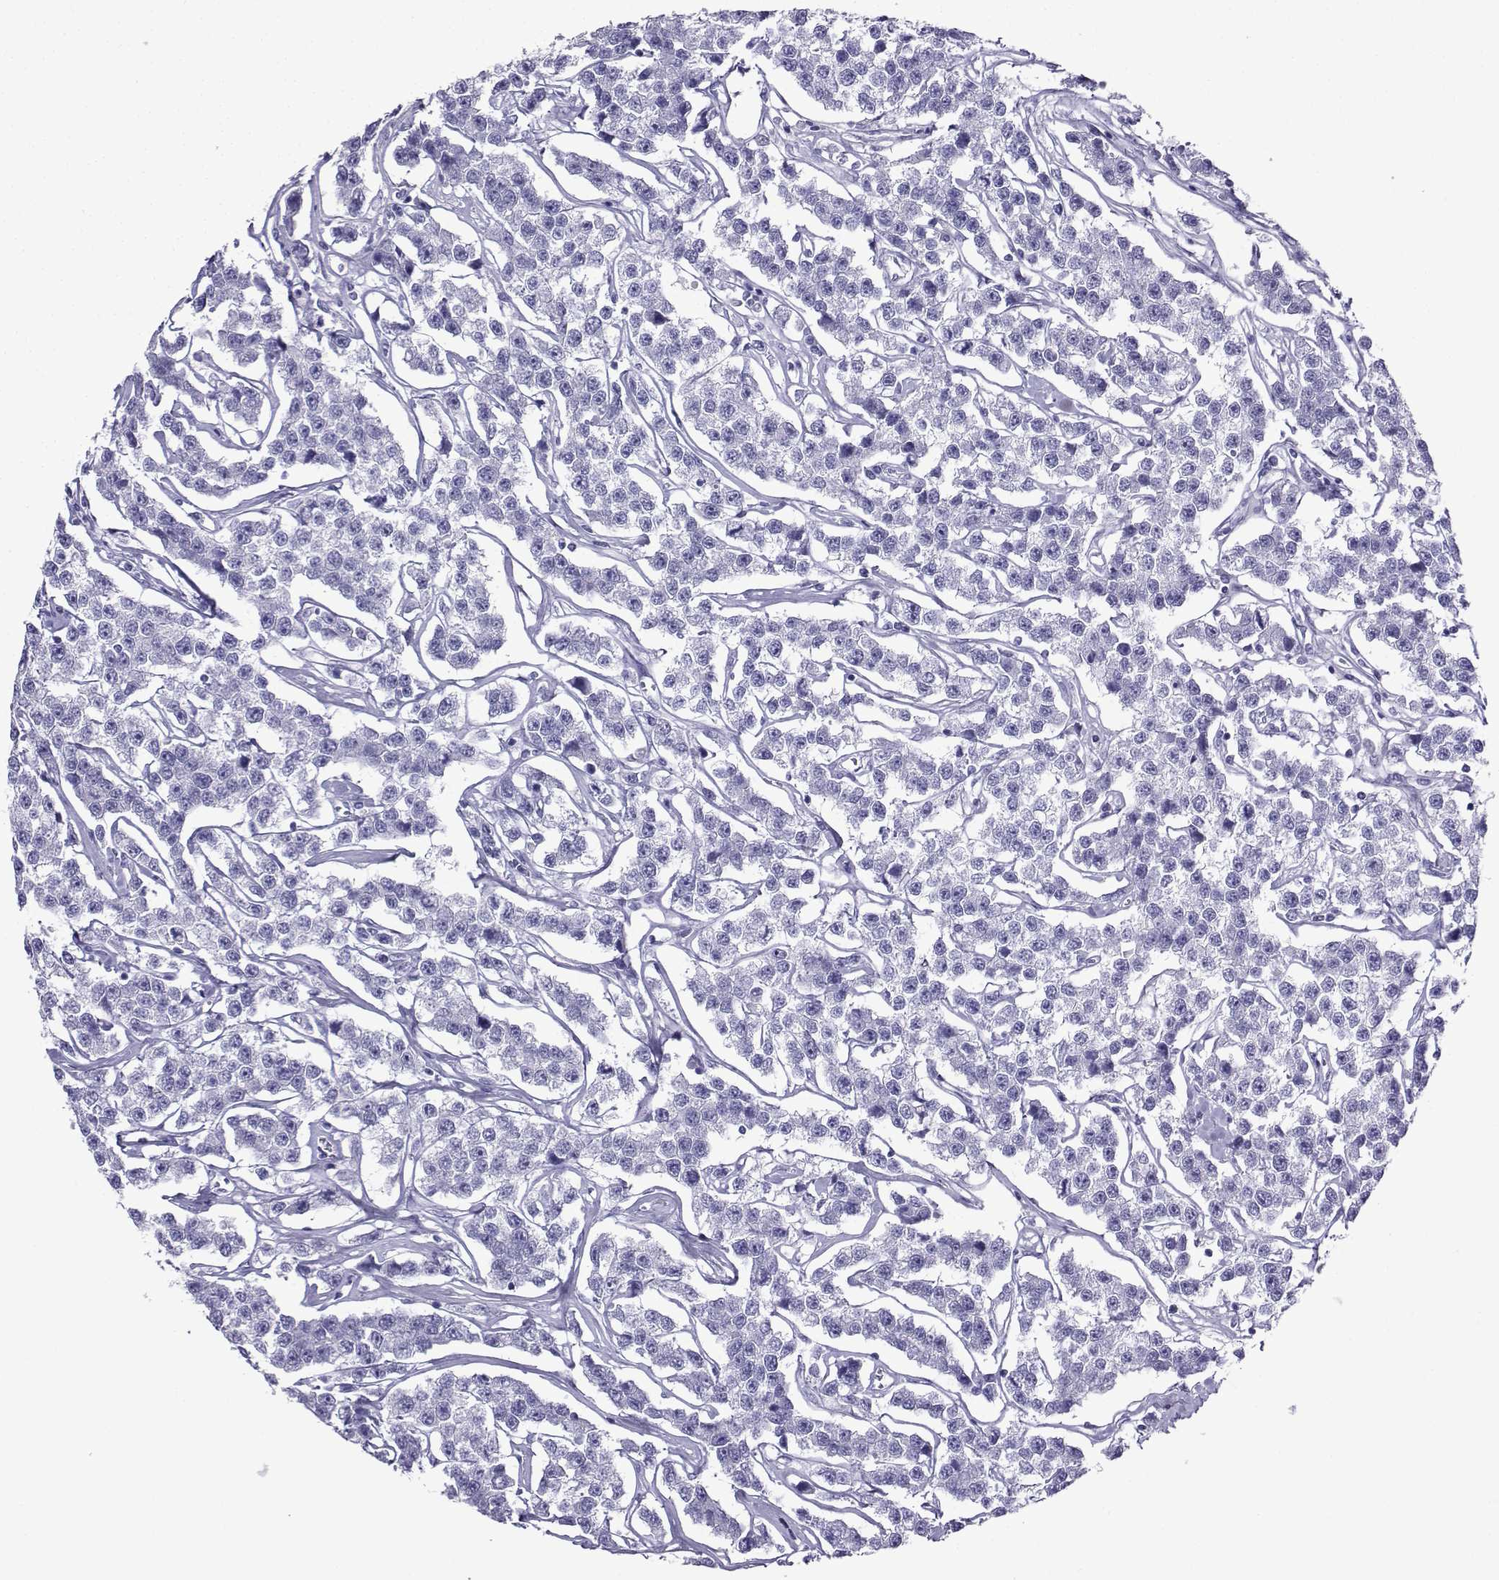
{"staining": {"intensity": "negative", "quantity": "none", "location": "none"}, "tissue": "testis cancer", "cell_type": "Tumor cells", "image_type": "cancer", "snomed": [{"axis": "morphology", "description": "Seminoma, NOS"}, {"axis": "topography", "description": "Testis"}], "caption": "High magnification brightfield microscopy of seminoma (testis) stained with DAB (3,3'-diaminobenzidine) (brown) and counterstained with hematoxylin (blue): tumor cells show no significant staining.", "gene": "CD109", "patient": {"sex": "male", "age": 59}}